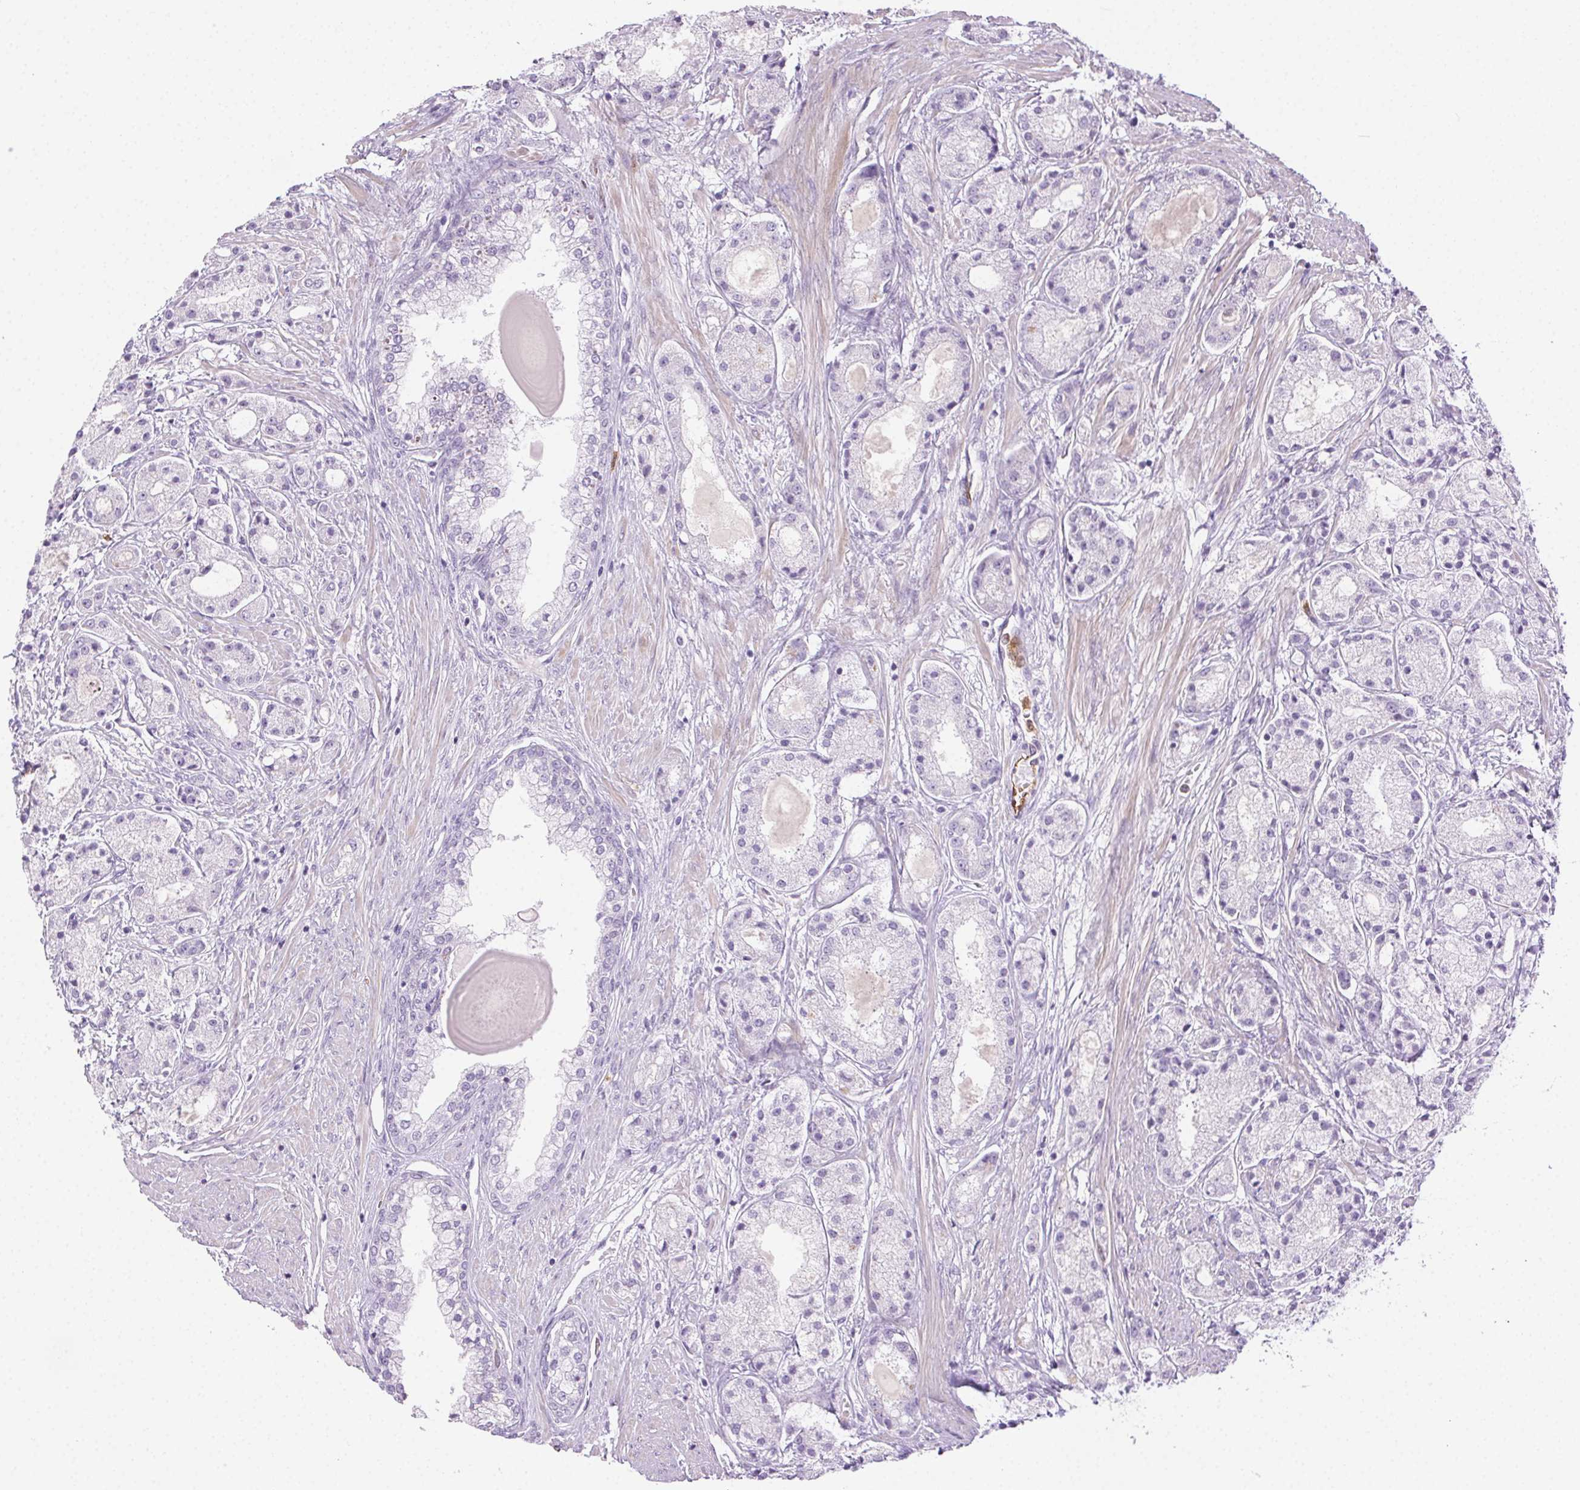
{"staining": {"intensity": "negative", "quantity": "none", "location": "none"}, "tissue": "prostate cancer", "cell_type": "Tumor cells", "image_type": "cancer", "snomed": [{"axis": "morphology", "description": "Adenocarcinoma, High grade"}, {"axis": "topography", "description": "Prostate"}], "caption": "The image reveals no staining of tumor cells in prostate adenocarcinoma (high-grade). (DAB (3,3'-diaminobenzidine) immunohistochemistry visualized using brightfield microscopy, high magnification).", "gene": "TMEM45A", "patient": {"sex": "male", "age": 67}}